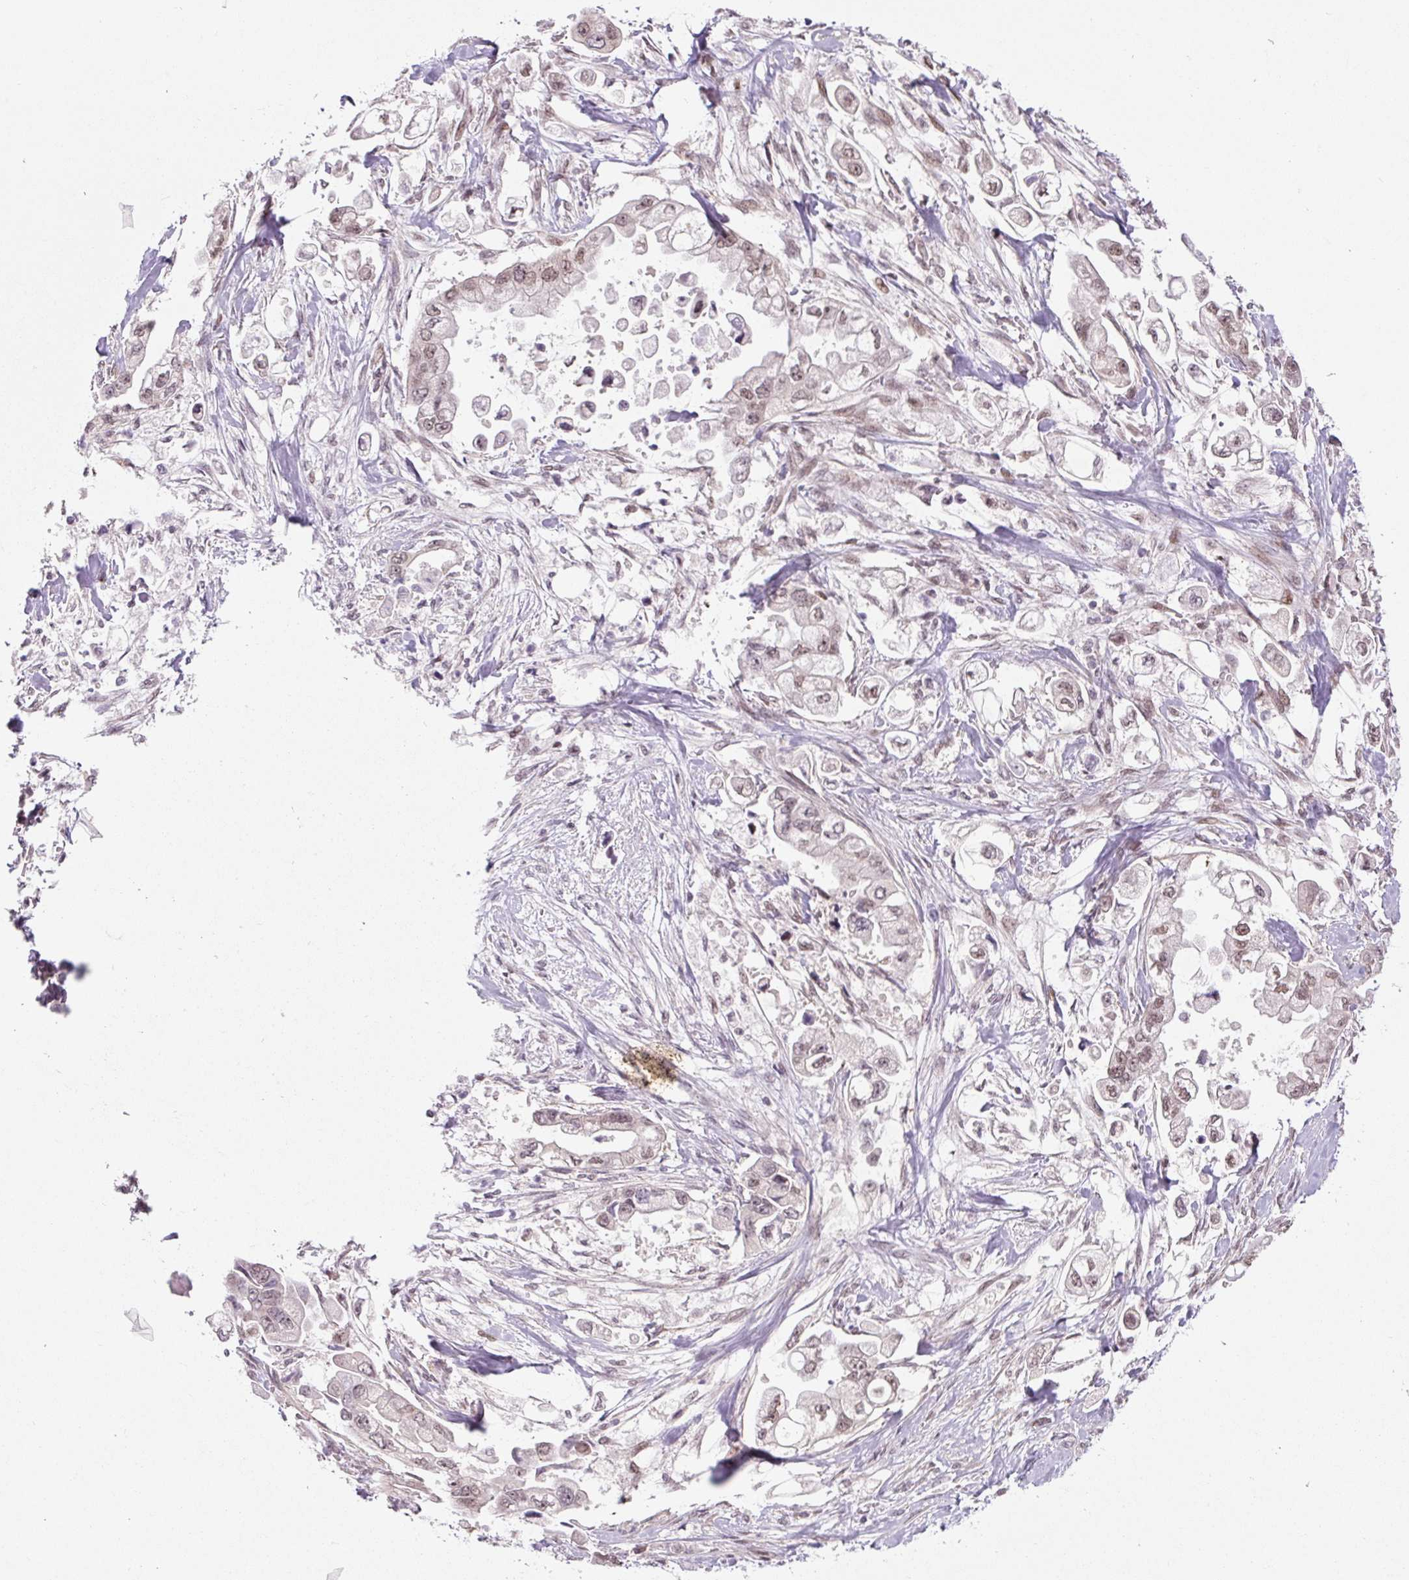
{"staining": {"intensity": "moderate", "quantity": ">75%", "location": "nuclear"}, "tissue": "stomach cancer", "cell_type": "Tumor cells", "image_type": "cancer", "snomed": [{"axis": "morphology", "description": "Adenocarcinoma, NOS"}, {"axis": "topography", "description": "Stomach"}], "caption": "Immunohistochemical staining of stomach cancer (adenocarcinoma) reveals medium levels of moderate nuclear expression in approximately >75% of tumor cells.", "gene": "TCFL5", "patient": {"sex": "male", "age": 62}}